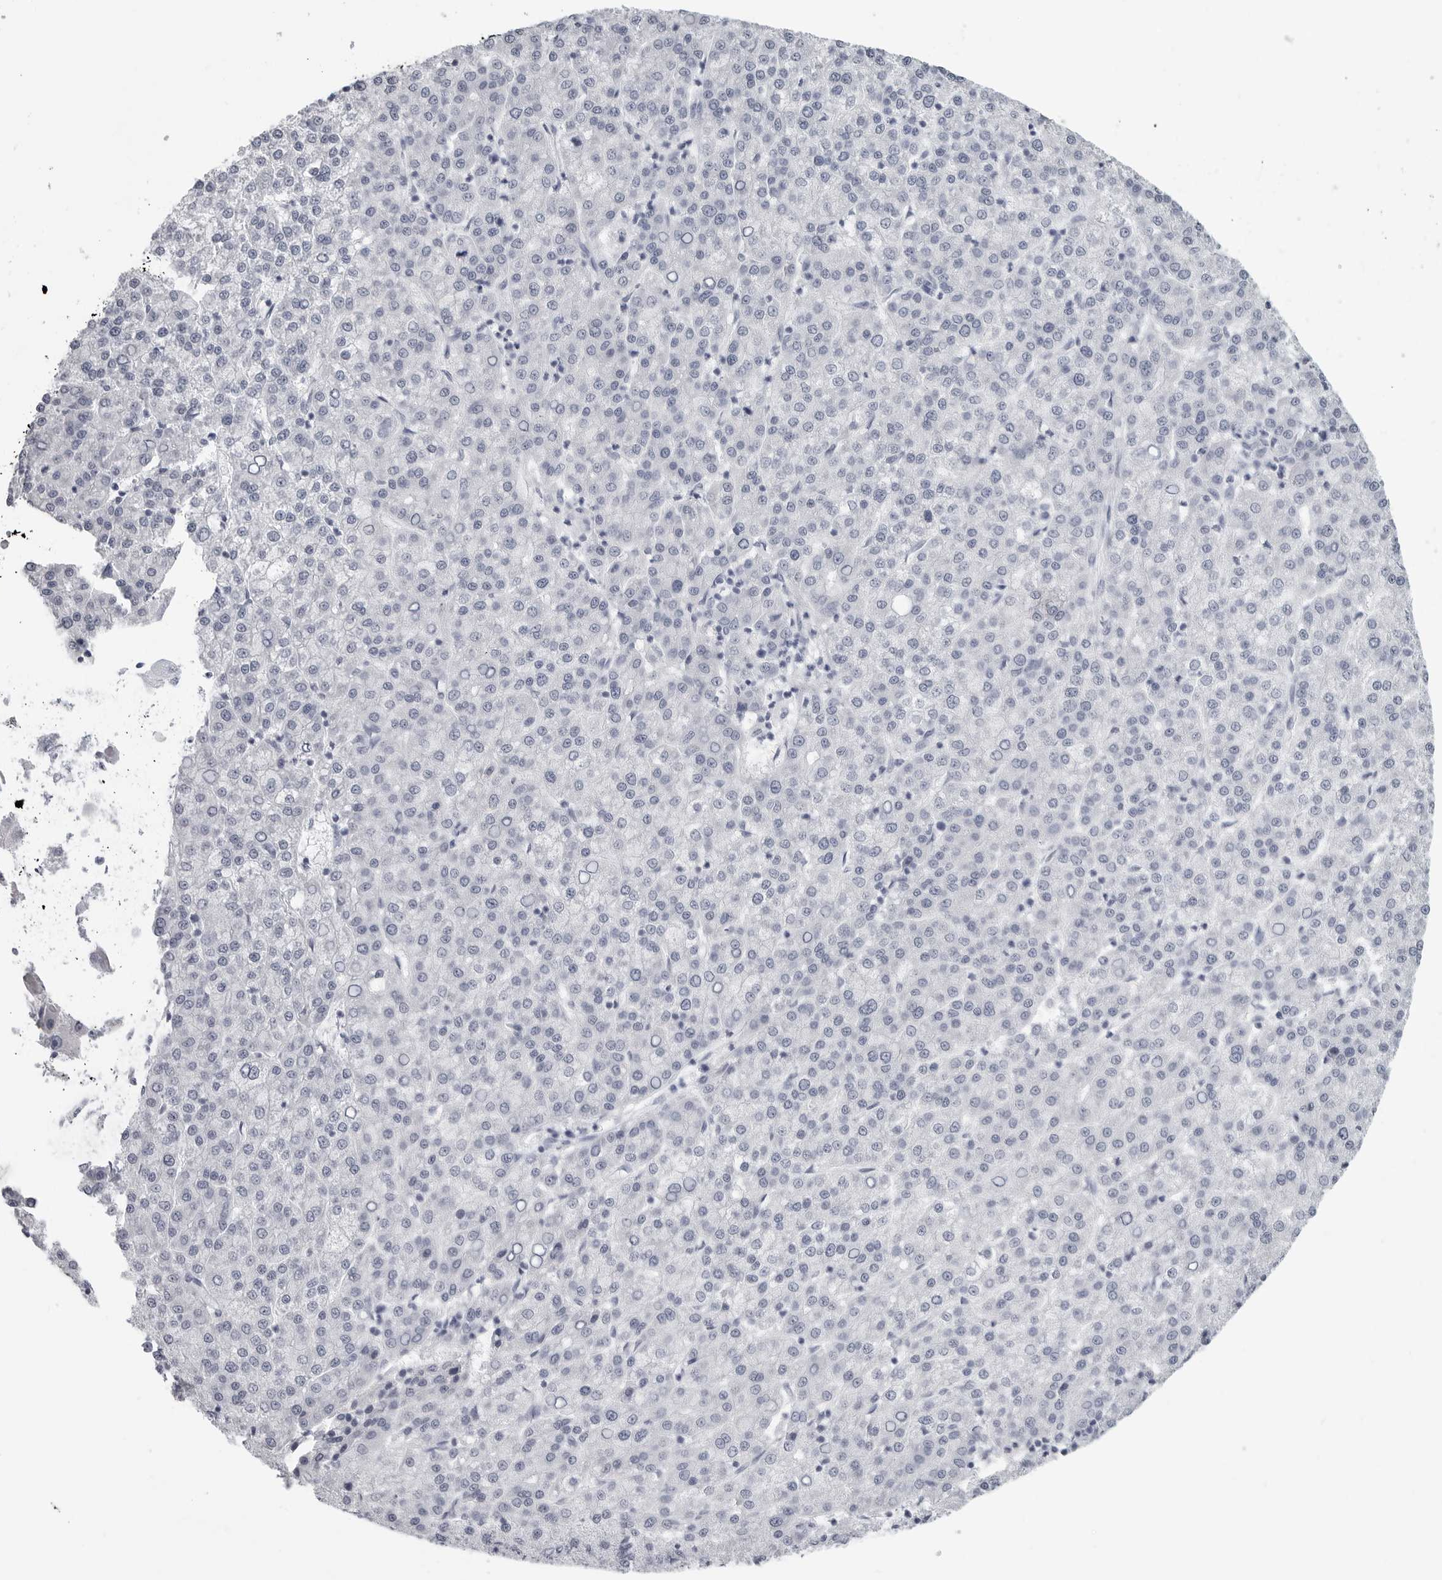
{"staining": {"intensity": "negative", "quantity": "none", "location": "none"}, "tissue": "liver cancer", "cell_type": "Tumor cells", "image_type": "cancer", "snomed": [{"axis": "morphology", "description": "Carcinoma, Hepatocellular, NOS"}, {"axis": "topography", "description": "Liver"}], "caption": "Immunohistochemistry (IHC) of liver cancer (hepatocellular carcinoma) displays no positivity in tumor cells.", "gene": "LY6D", "patient": {"sex": "female", "age": 58}}